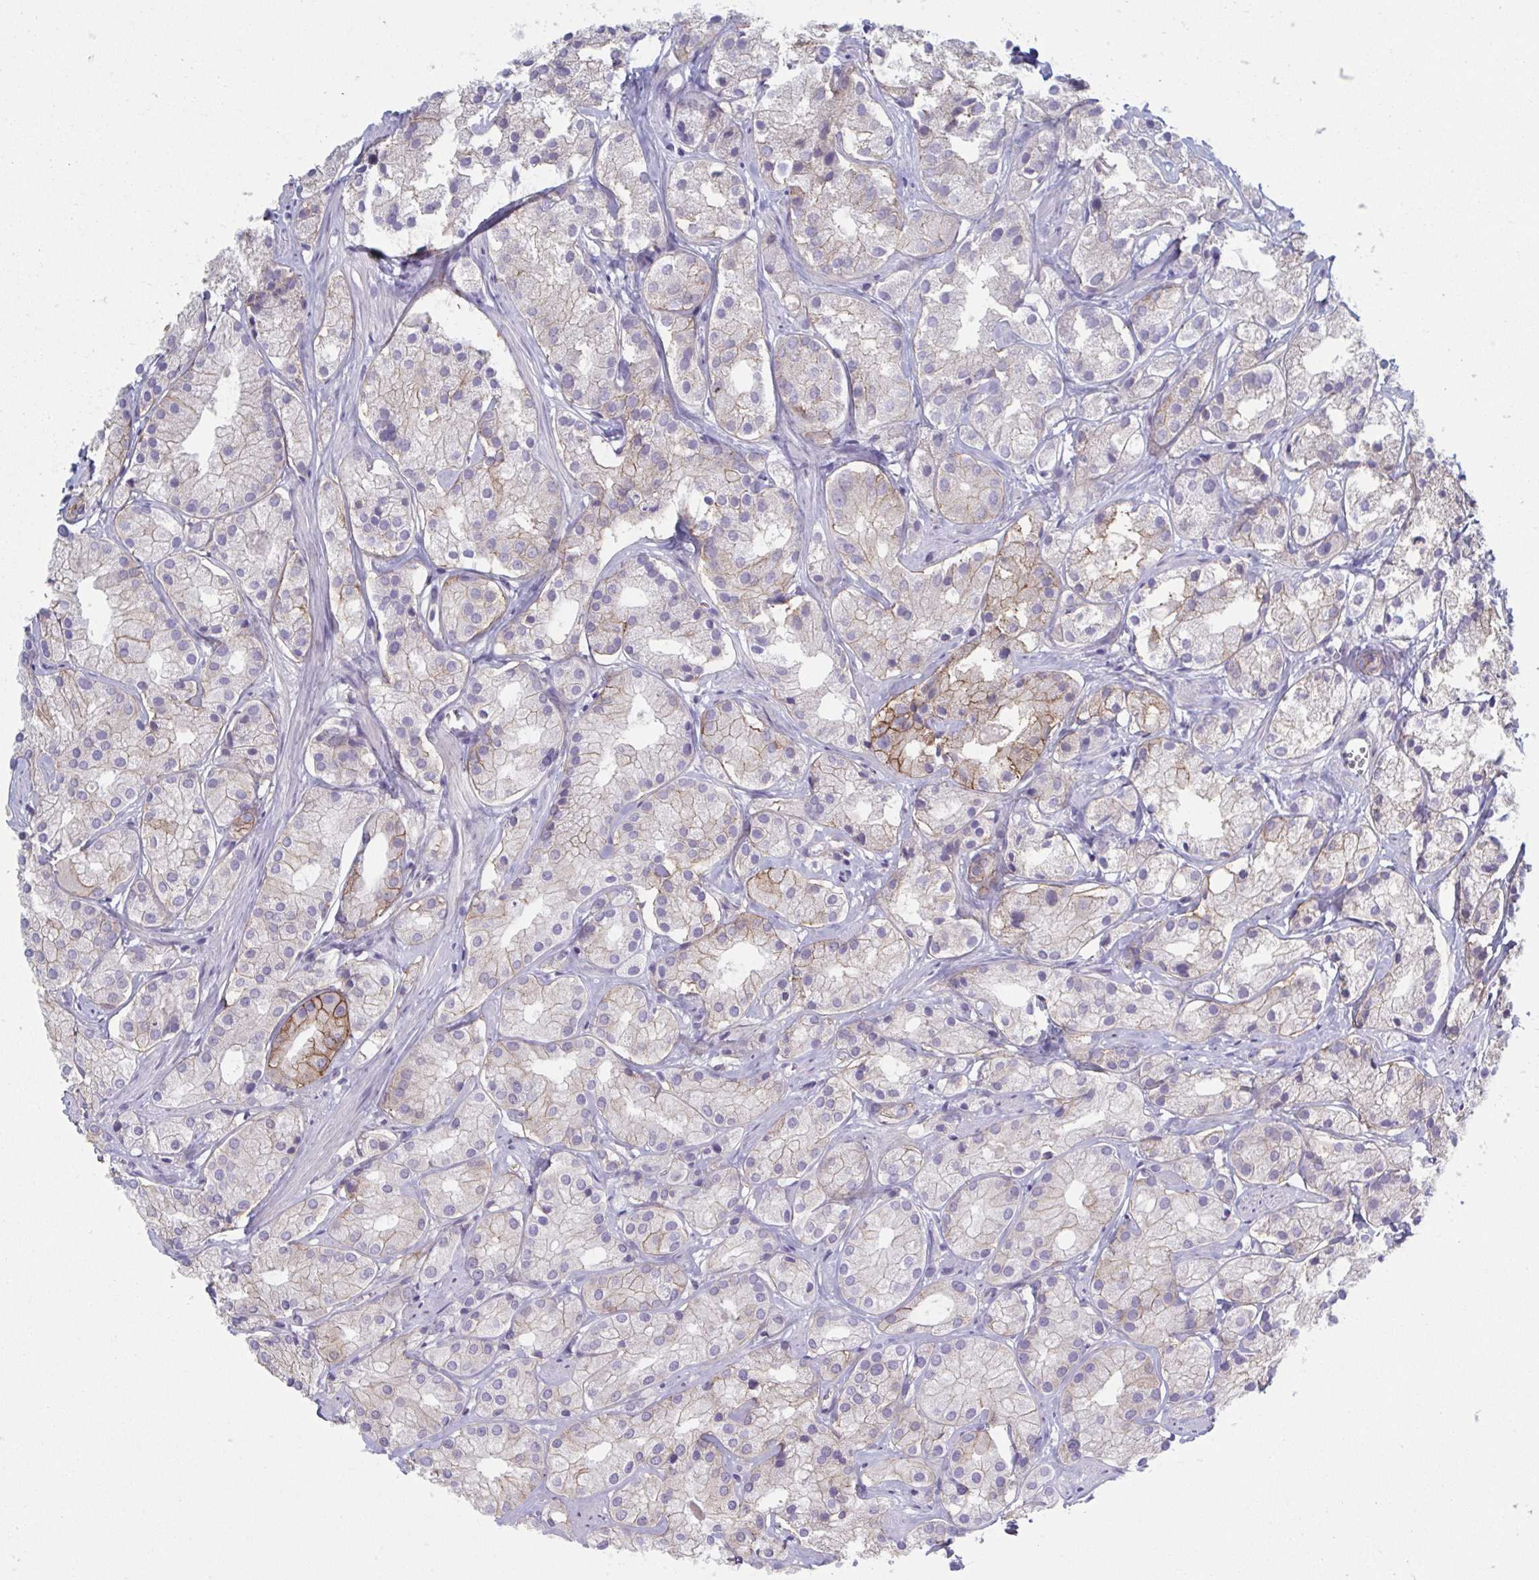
{"staining": {"intensity": "moderate", "quantity": "25%-75%", "location": "cytoplasmic/membranous"}, "tissue": "prostate cancer", "cell_type": "Tumor cells", "image_type": "cancer", "snomed": [{"axis": "morphology", "description": "Adenocarcinoma, Low grade"}, {"axis": "topography", "description": "Prostate"}], "caption": "This image reveals immunohistochemistry (IHC) staining of human prostate cancer (adenocarcinoma (low-grade)), with medium moderate cytoplasmic/membranous positivity in about 25%-75% of tumor cells.", "gene": "STK26", "patient": {"sex": "male", "age": 69}}